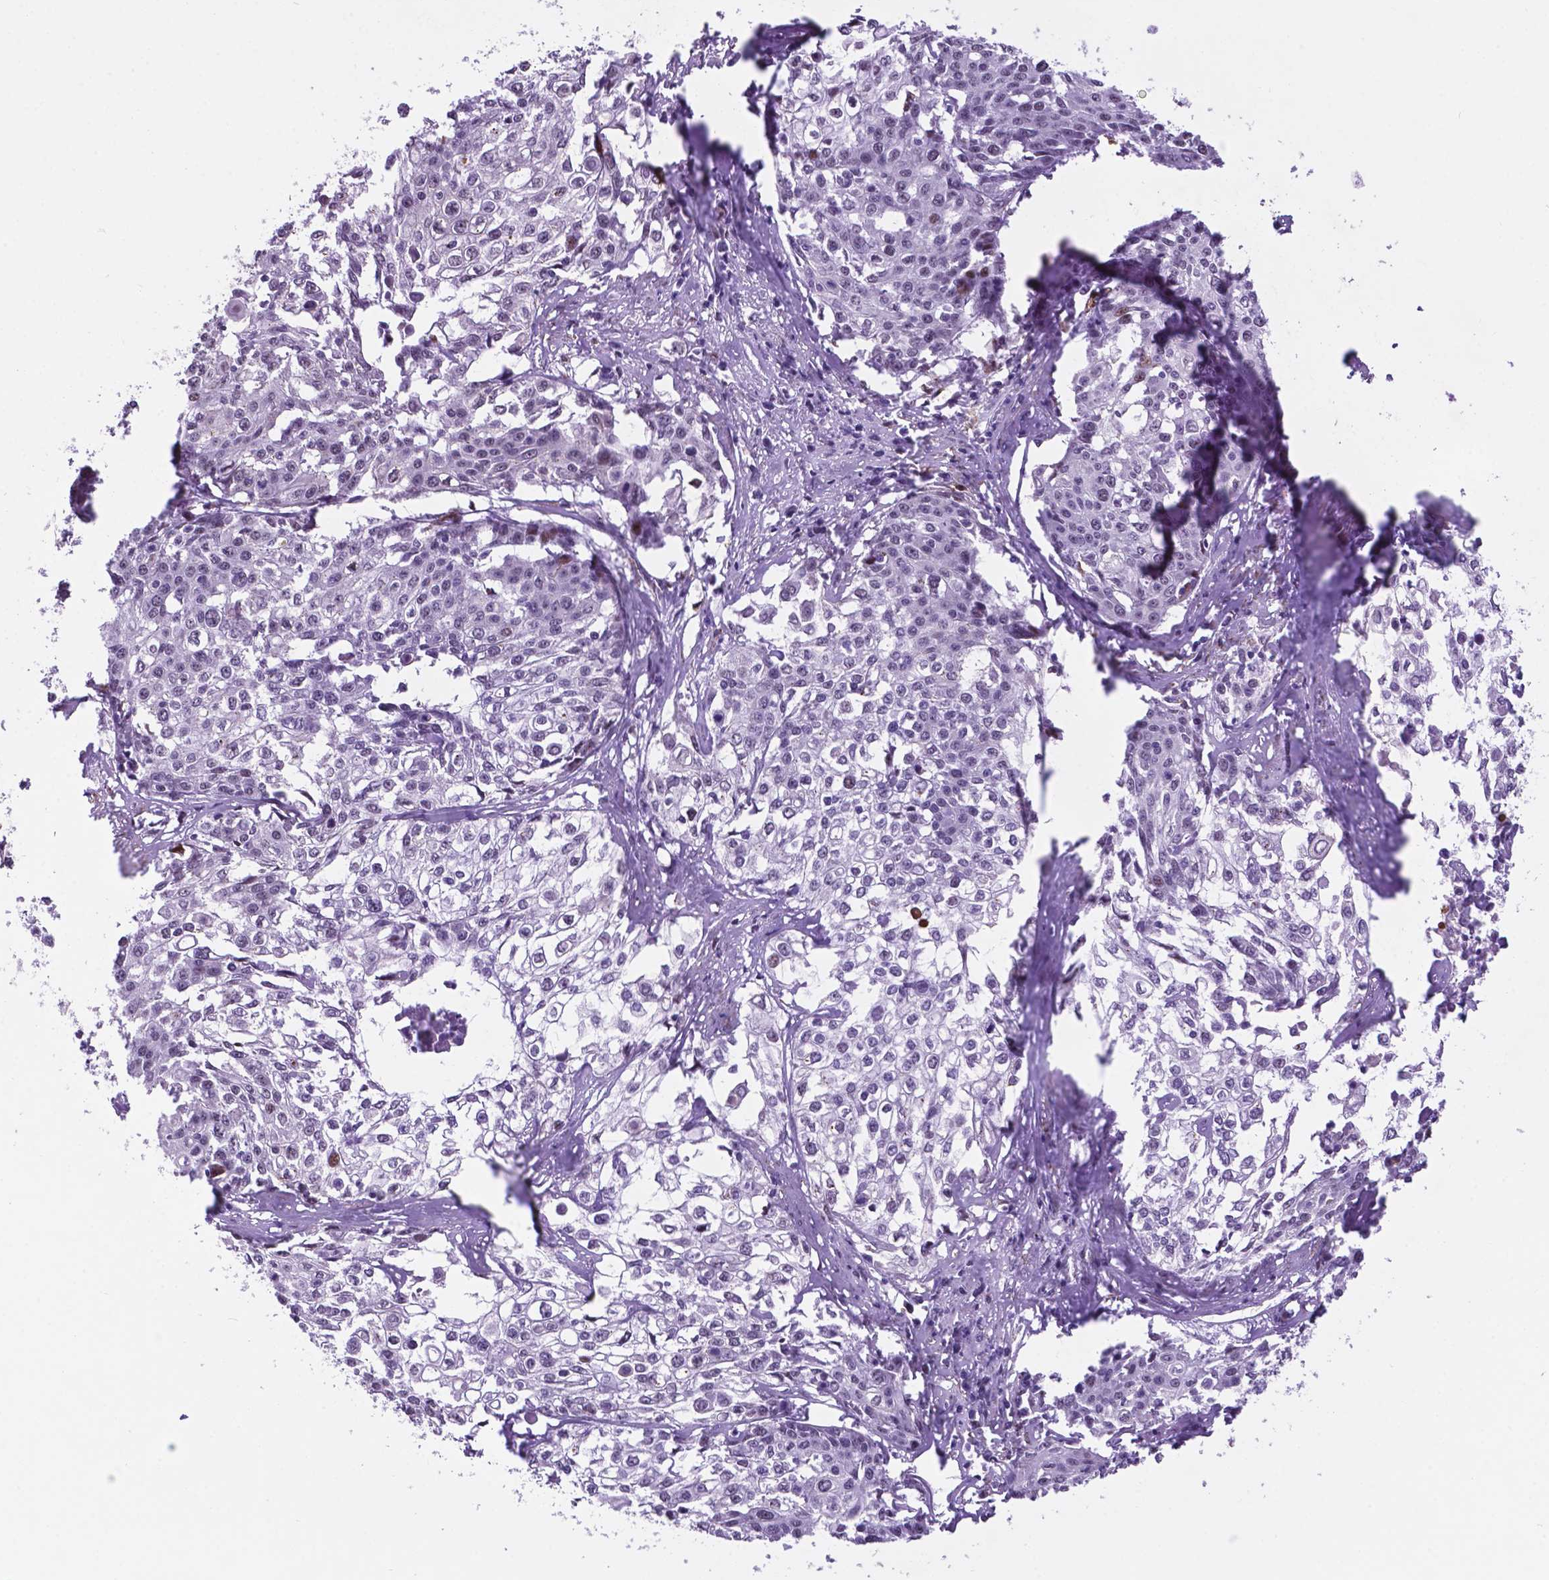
{"staining": {"intensity": "negative", "quantity": "none", "location": "none"}, "tissue": "cervical cancer", "cell_type": "Tumor cells", "image_type": "cancer", "snomed": [{"axis": "morphology", "description": "Squamous cell carcinoma, NOS"}, {"axis": "topography", "description": "Cervix"}], "caption": "Cervical squamous cell carcinoma stained for a protein using immunohistochemistry (IHC) shows no expression tumor cells.", "gene": "SMAD3", "patient": {"sex": "female", "age": 39}}